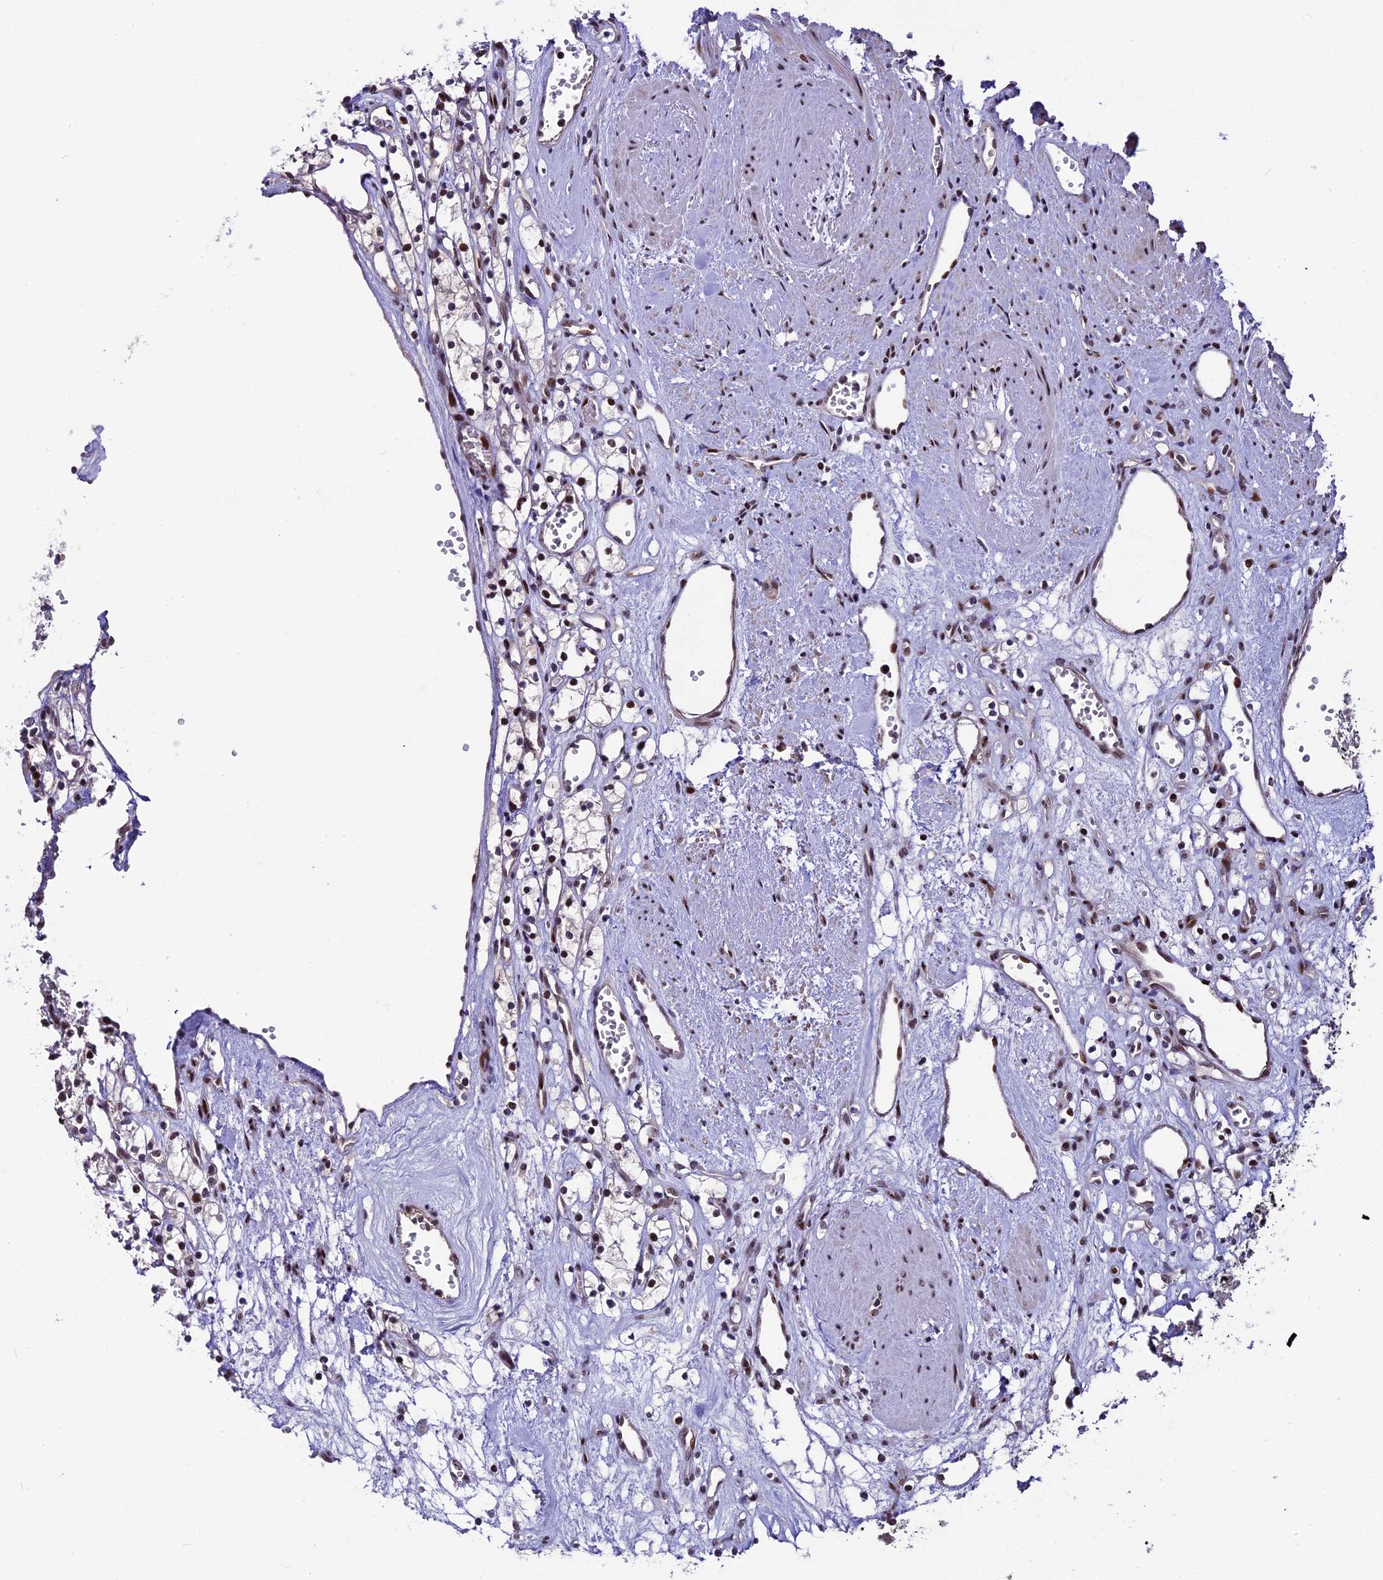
{"staining": {"intensity": "moderate", "quantity": ">75%", "location": "nuclear"}, "tissue": "renal cancer", "cell_type": "Tumor cells", "image_type": "cancer", "snomed": [{"axis": "morphology", "description": "Adenocarcinoma, NOS"}, {"axis": "topography", "description": "Kidney"}], "caption": "Immunohistochemistry photomicrograph of neoplastic tissue: human renal cancer stained using immunohistochemistry displays medium levels of moderate protein expression localized specifically in the nuclear of tumor cells, appearing as a nuclear brown color.", "gene": "TCP11L2", "patient": {"sex": "female", "age": 59}}